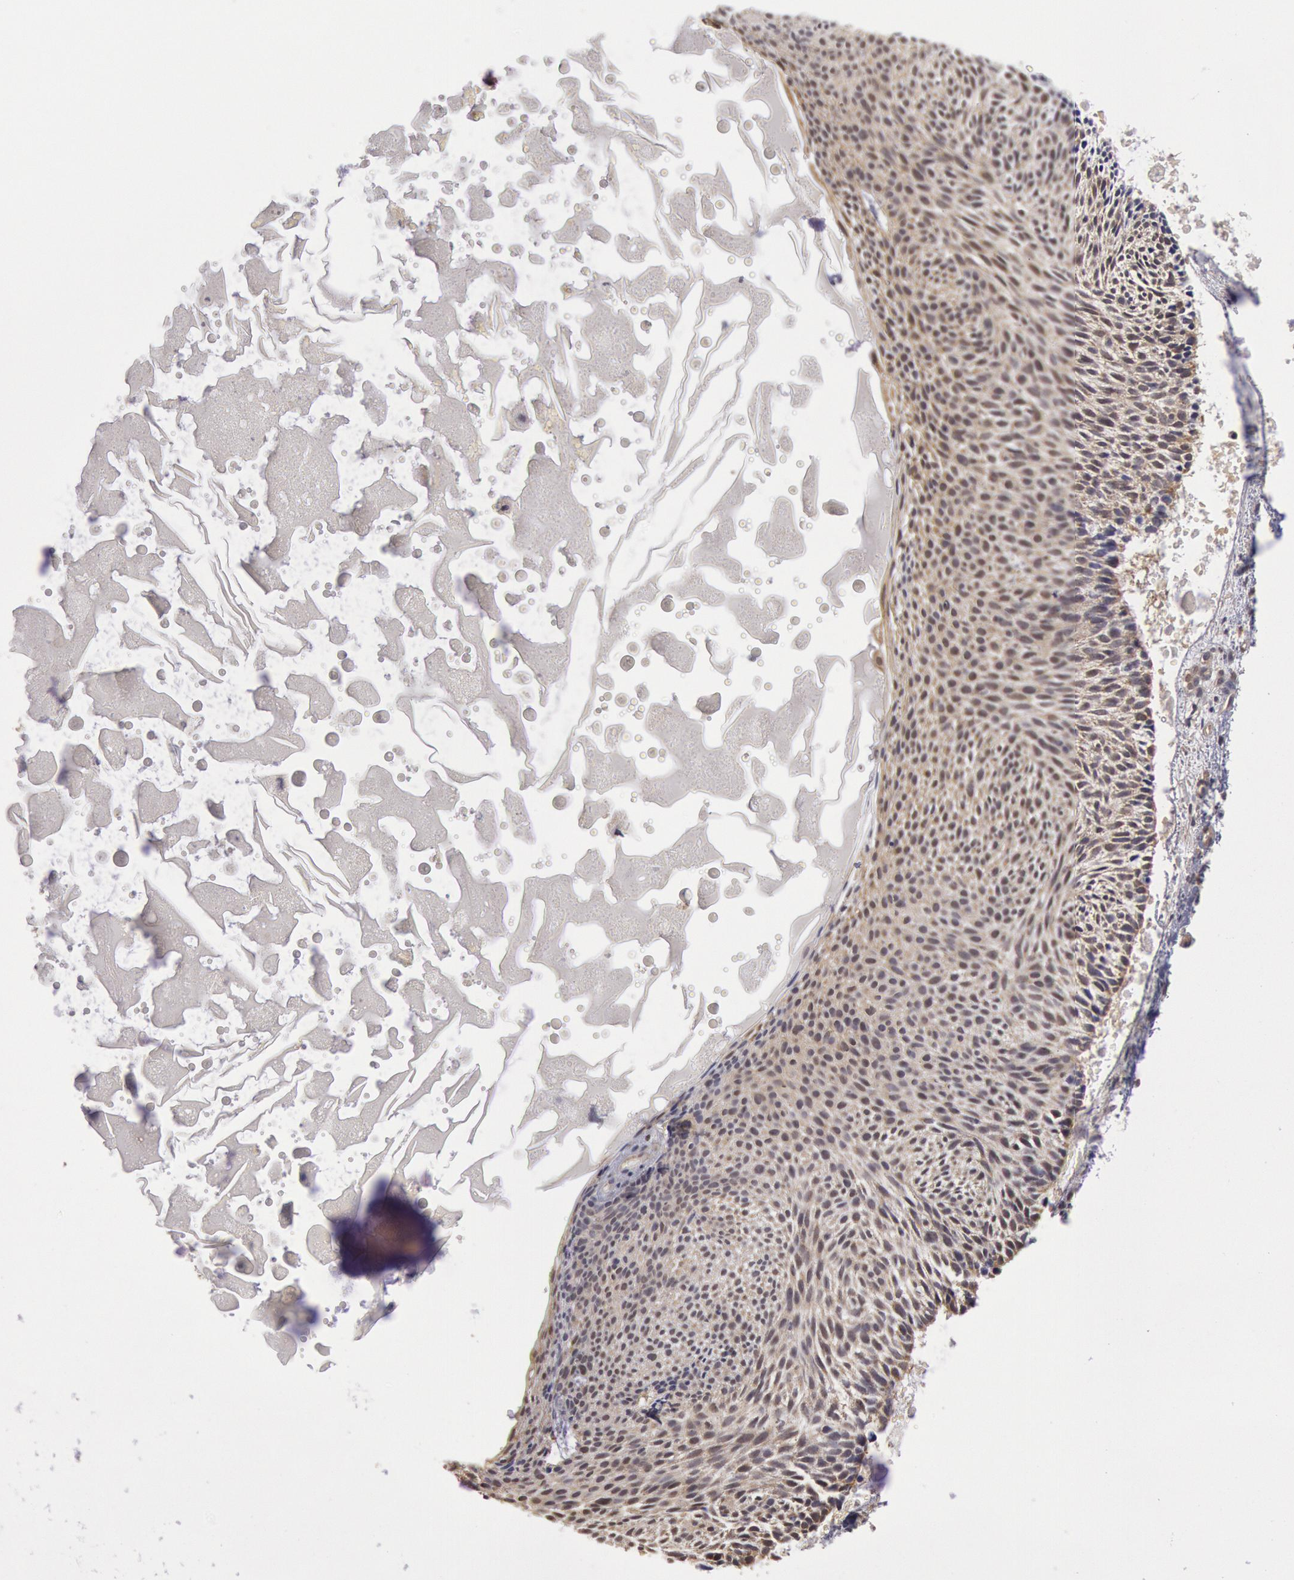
{"staining": {"intensity": "weak", "quantity": ">75%", "location": "cytoplasmic/membranous"}, "tissue": "skin cancer", "cell_type": "Tumor cells", "image_type": "cancer", "snomed": [{"axis": "morphology", "description": "Basal cell carcinoma"}, {"axis": "topography", "description": "Skin"}], "caption": "Tumor cells exhibit low levels of weak cytoplasmic/membranous positivity in about >75% of cells in human skin basal cell carcinoma.", "gene": "MPST", "patient": {"sex": "male", "age": 84}}